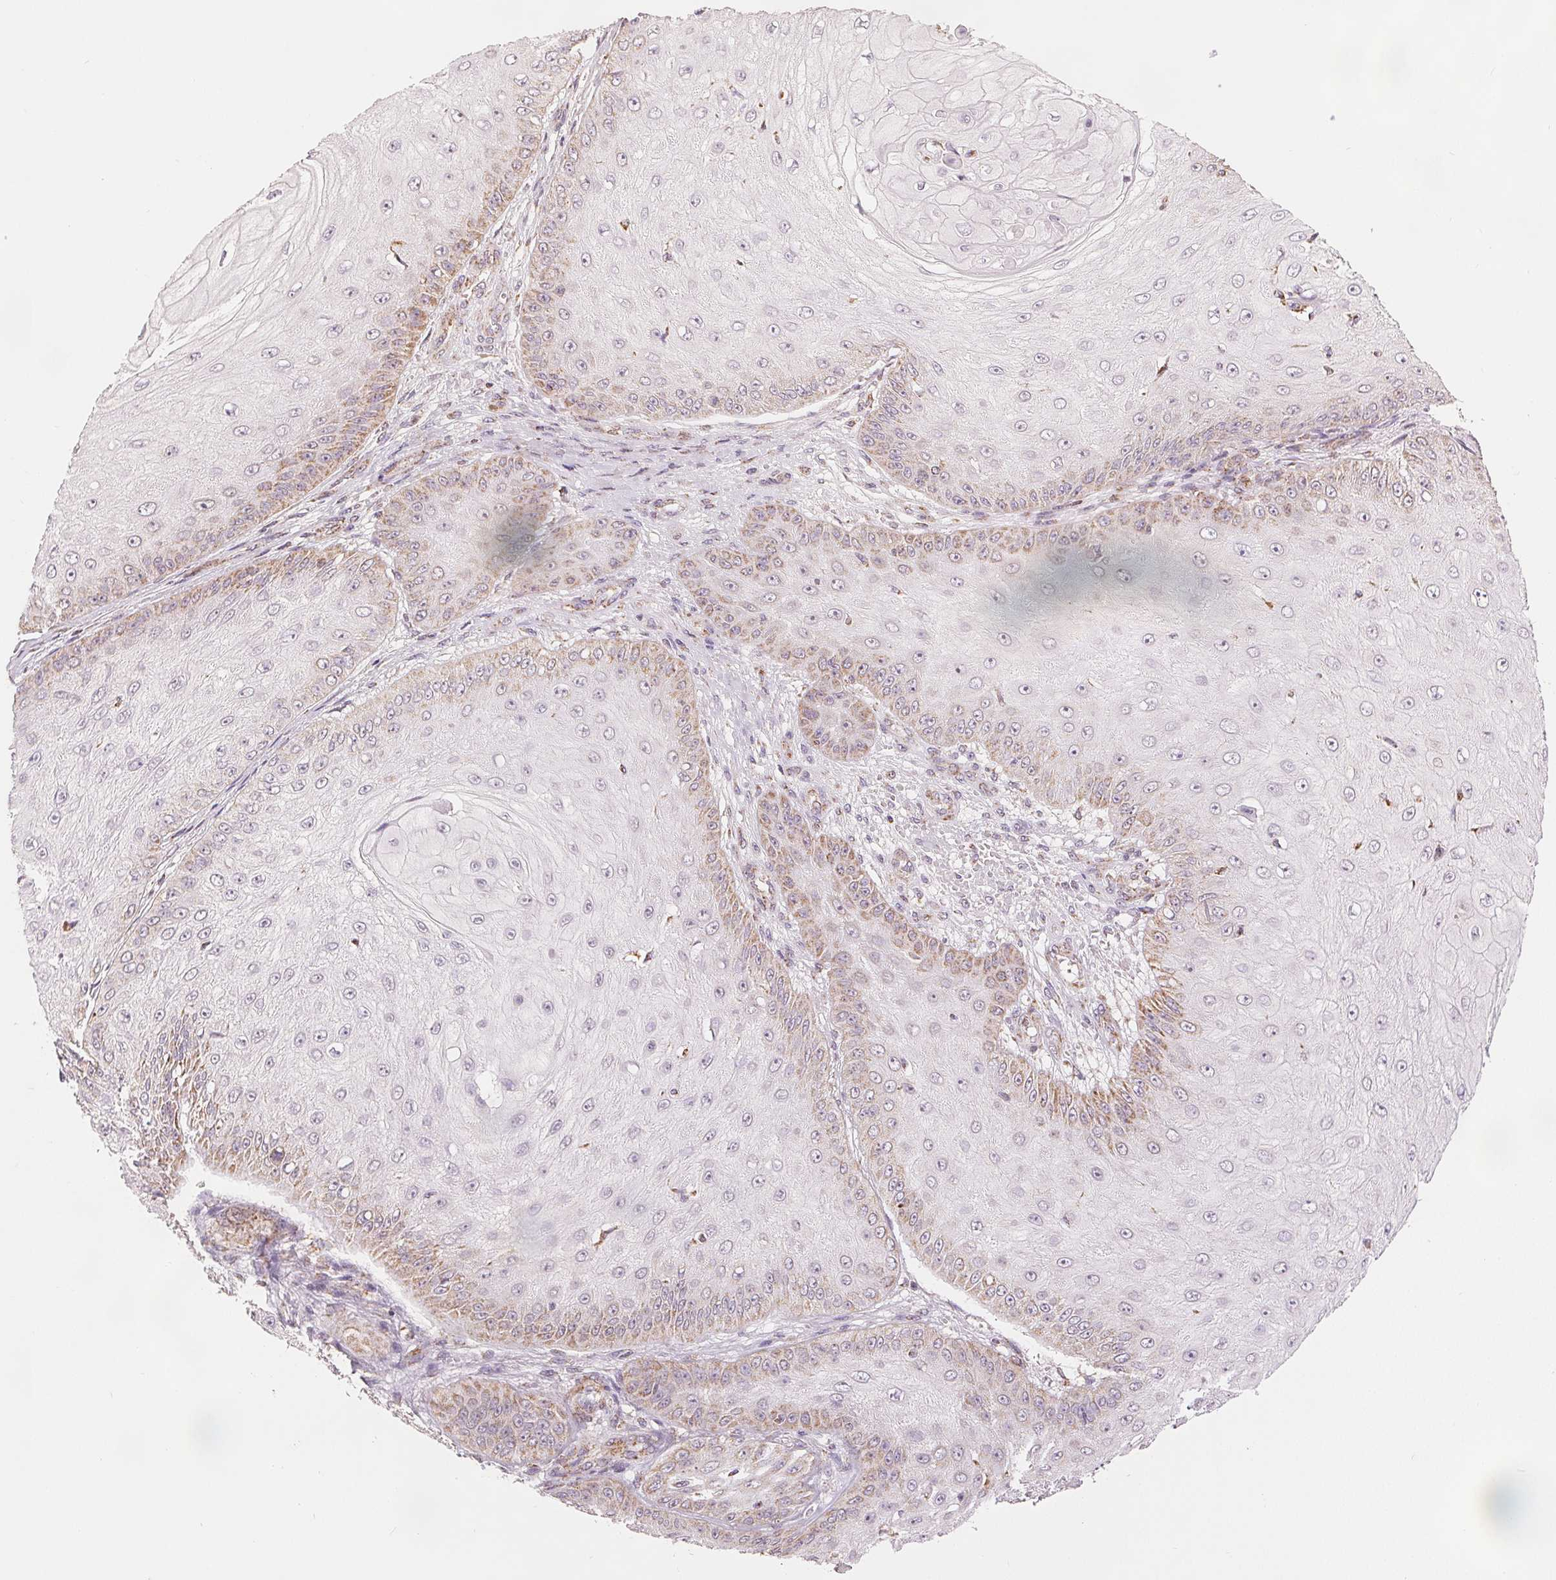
{"staining": {"intensity": "weak", "quantity": "25%-75%", "location": "cytoplasmic/membranous"}, "tissue": "skin cancer", "cell_type": "Tumor cells", "image_type": "cancer", "snomed": [{"axis": "morphology", "description": "Squamous cell carcinoma, NOS"}, {"axis": "topography", "description": "Skin"}], "caption": "Human squamous cell carcinoma (skin) stained for a protein (brown) exhibits weak cytoplasmic/membranous positive positivity in approximately 25%-75% of tumor cells.", "gene": "SDHB", "patient": {"sex": "male", "age": 70}}